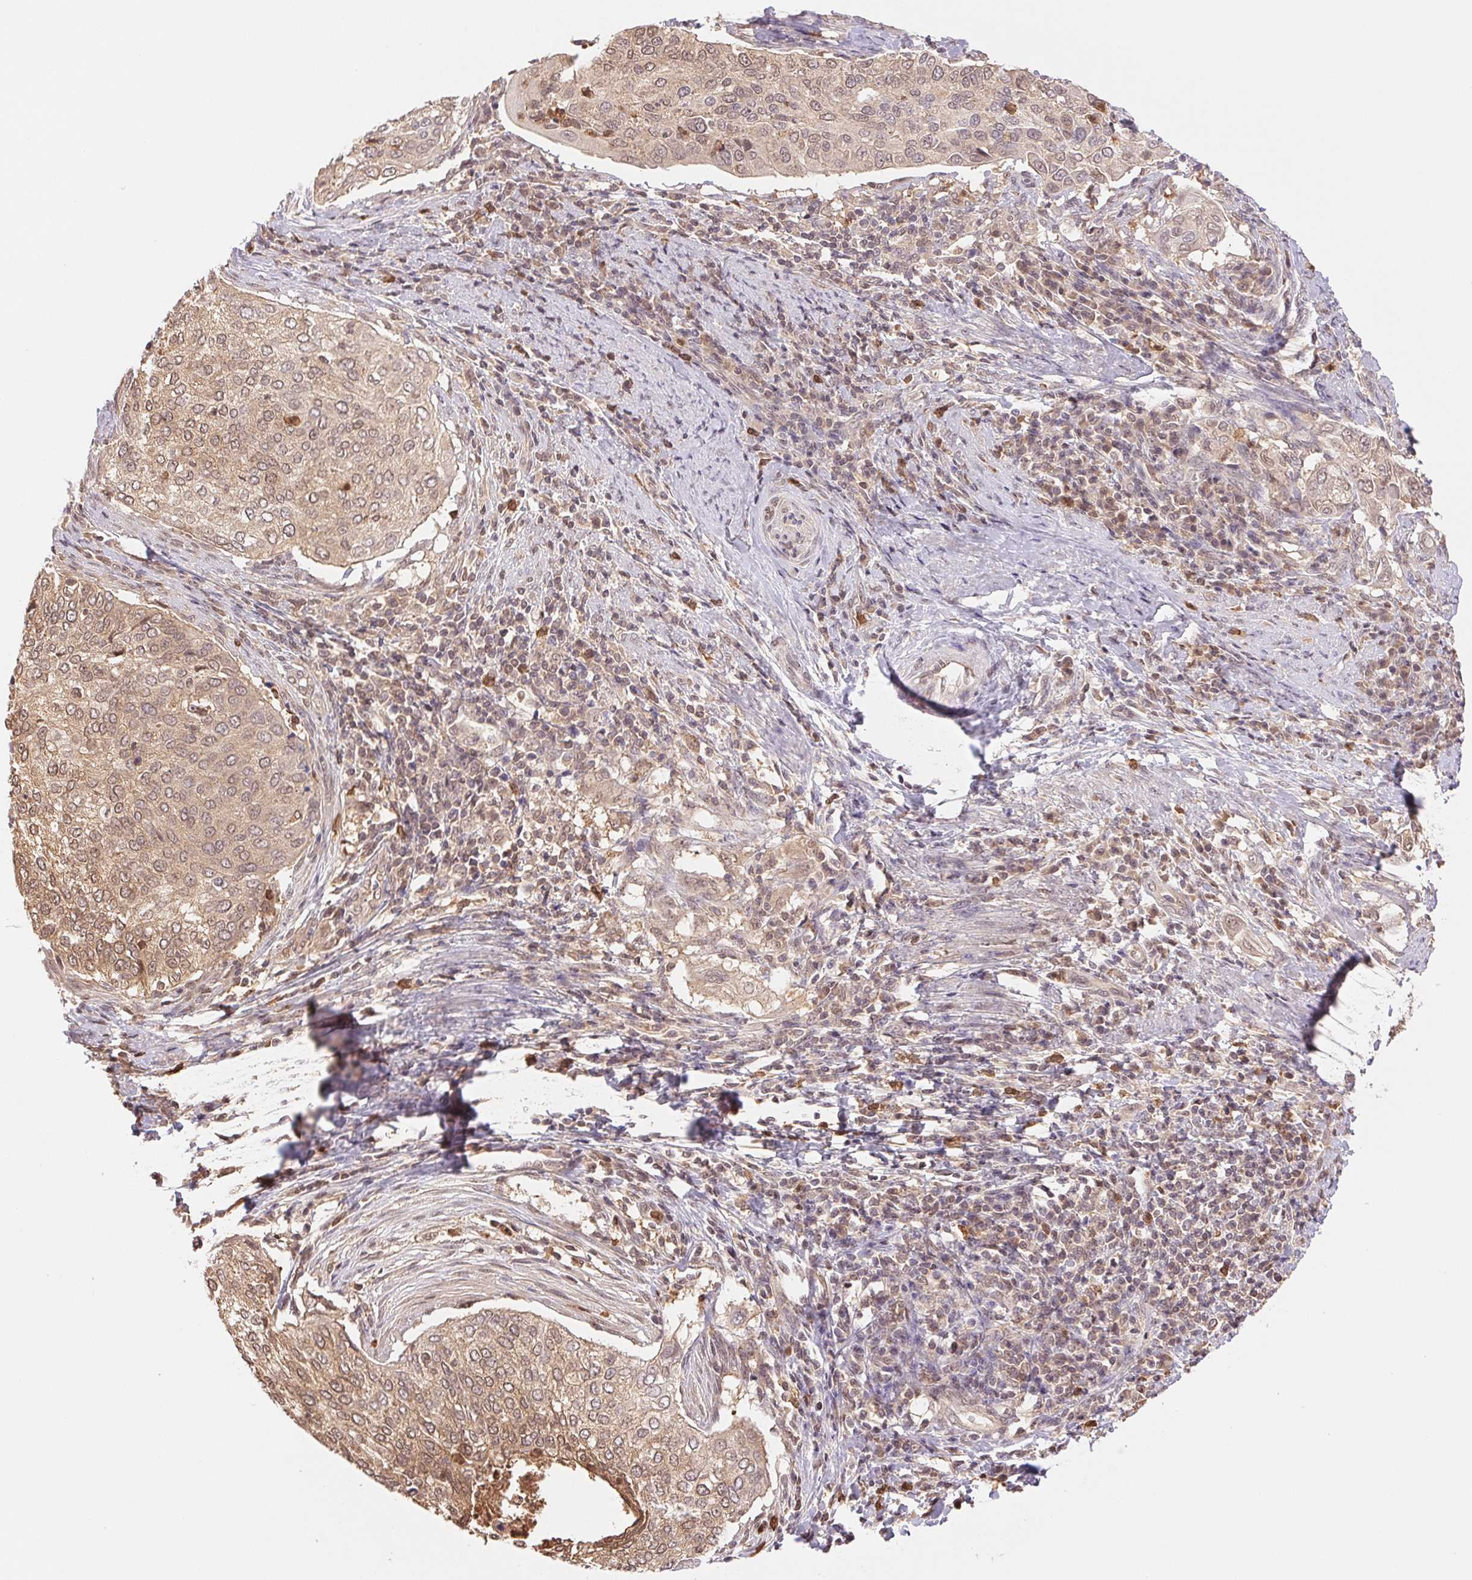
{"staining": {"intensity": "weak", "quantity": ">75%", "location": "cytoplasmic/membranous,nuclear"}, "tissue": "cervical cancer", "cell_type": "Tumor cells", "image_type": "cancer", "snomed": [{"axis": "morphology", "description": "Squamous cell carcinoma, NOS"}, {"axis": "topography", "description": "Cervix"}], "caption": "Protein staining of cervical cancer (squamous cell carcinoma) tissue reveals weak cytoplasmic/membranous and nuclear expression in about >75% of tumor cells. The staining was performed using DAB to visualize the protein expression in brown, while the nuclei were stained in blue with hematoxylin (Magnification: 20x).", "gene": "CDC123", "patient": {"sex": "female", "age": 38}}